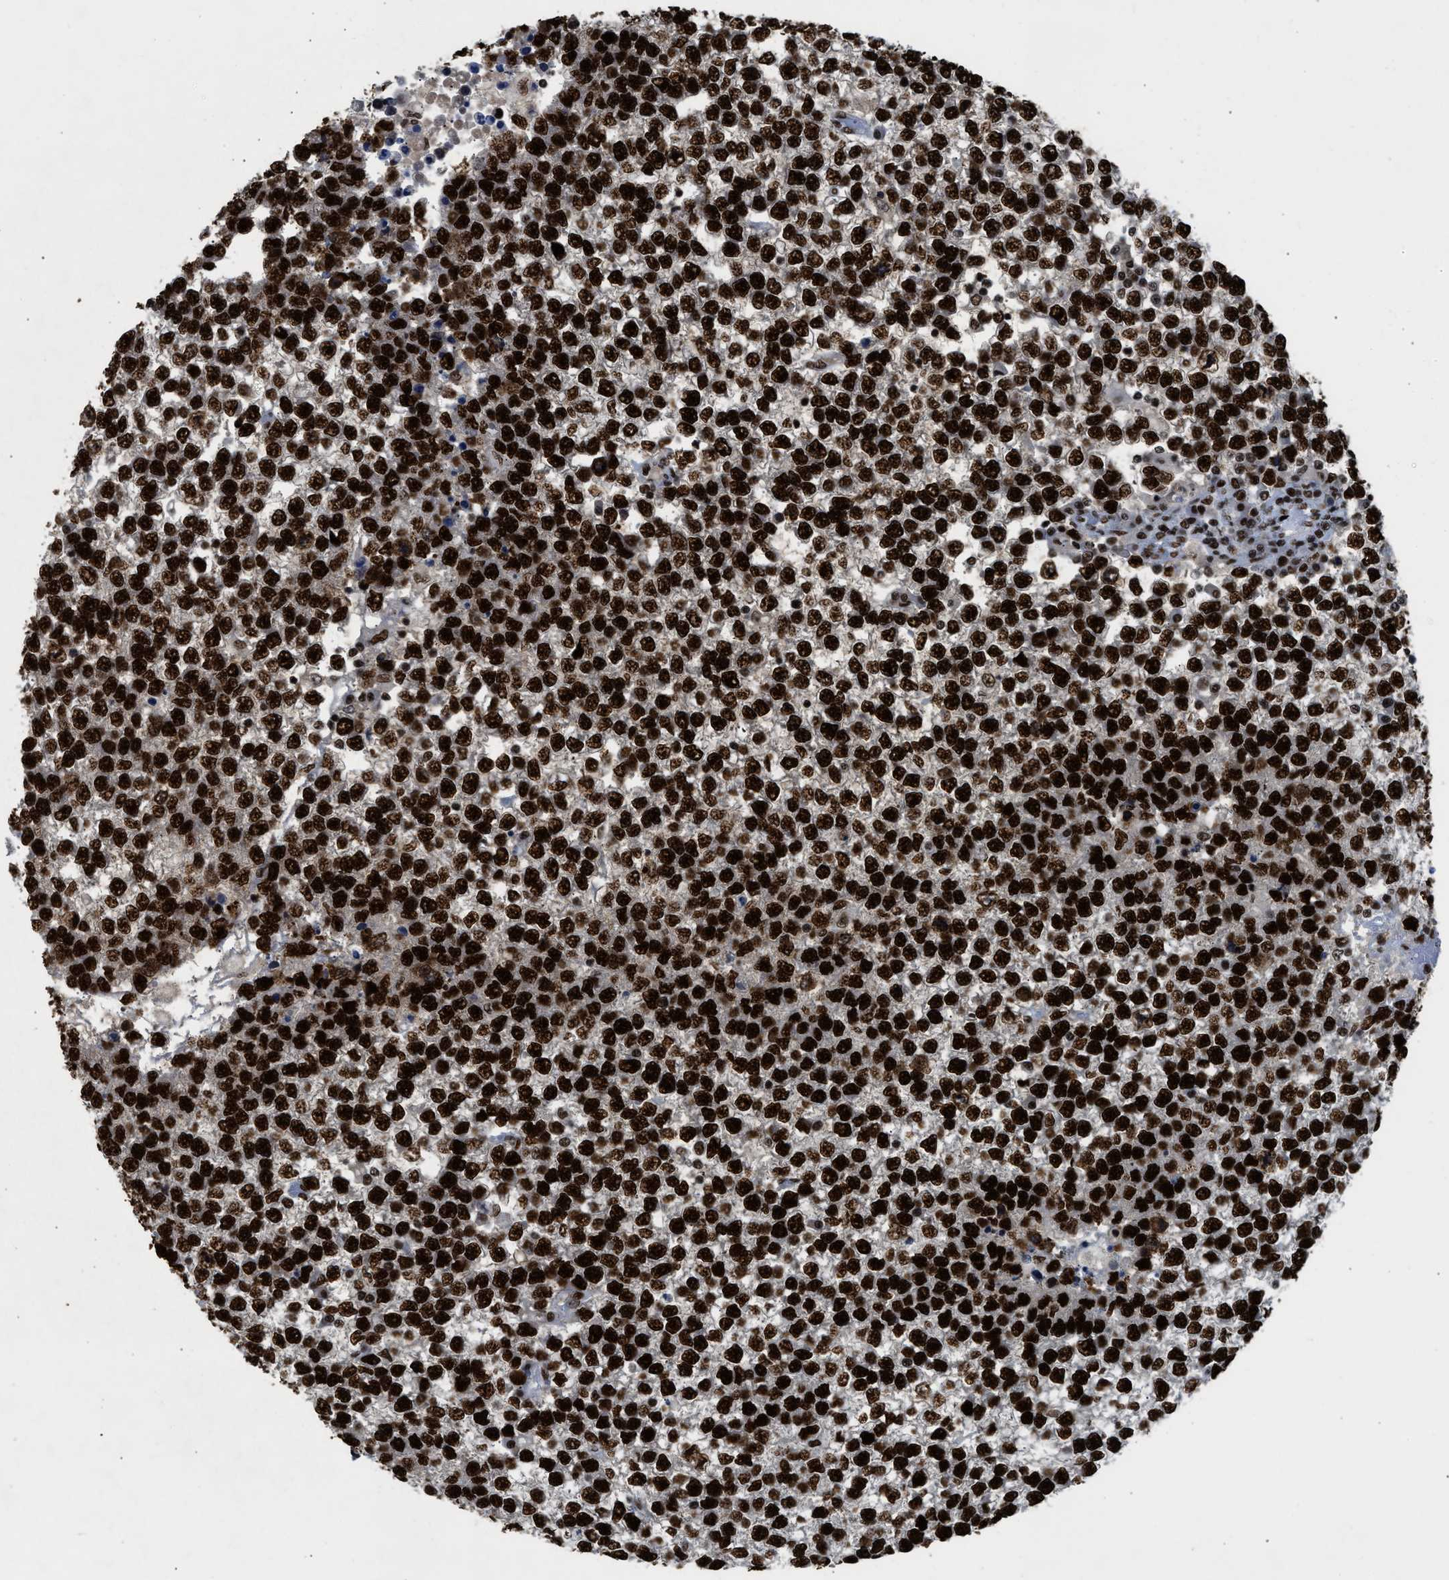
{"staining": {"intensity": "strong", "quantity": ">75%", "location": "nuclear"}, "tissue": "testis cancer", "cell_type": "Tumor cells", "image_type": "cancer", "snomed": [{"axis": "morphology", "description": "Seminoma, NOS"}, {"axis": "topography", "description": "Testis"}], "caption": "Brown immunohistochemical staining in human testis seminoma displays strong nuclear expression in approximately >75% of tumor cells.", "gene": "SCAF4", "patient": {"sex": "male", "age": 65}}